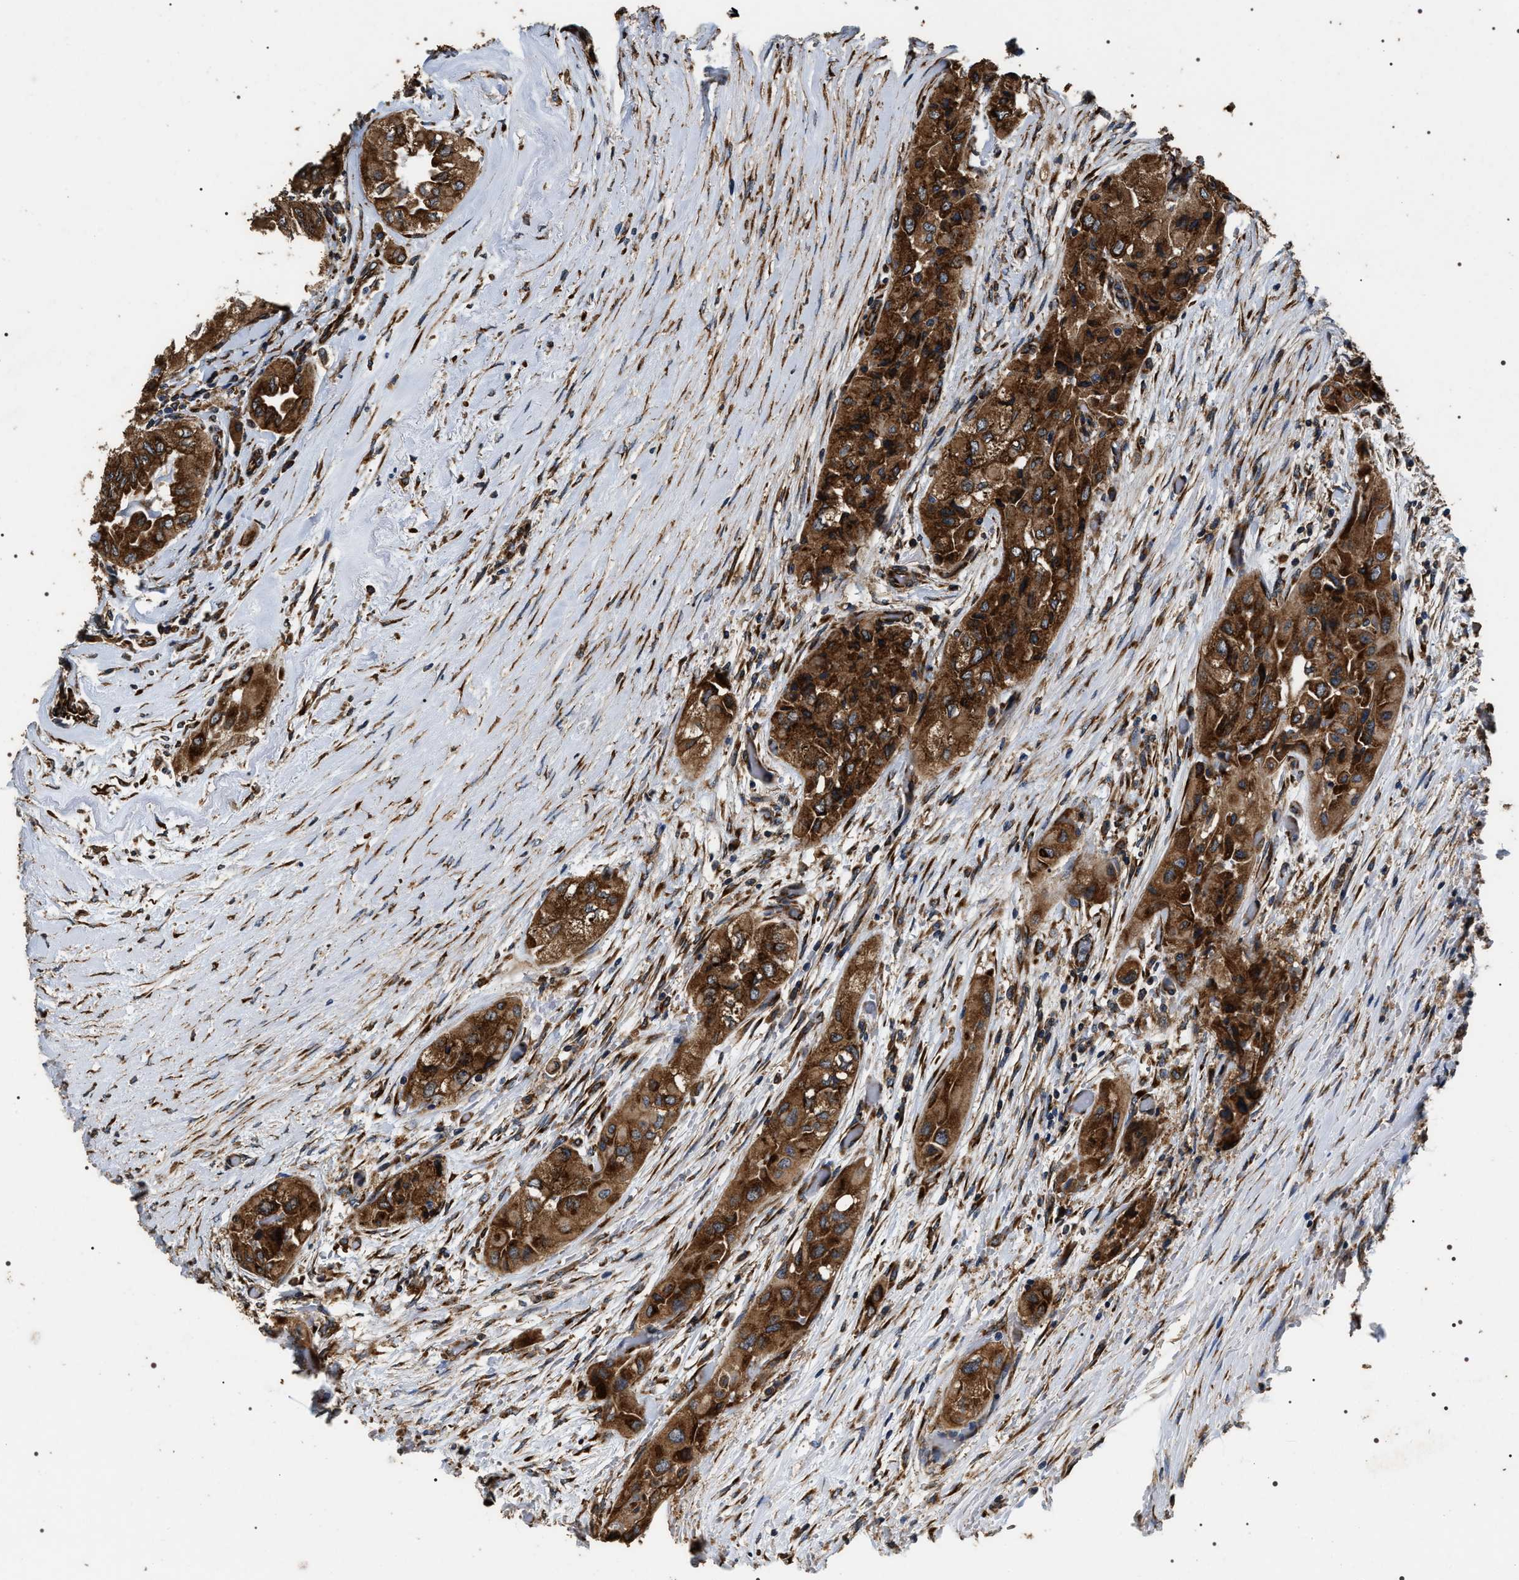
{"staining": {"intensity": "strong", "quantity": ">75%", "location": "cytoplasmic/membranous"}, "tissue": "thyroid cancer", "cell_type": "Tumor cells", "image_type": "cancer", "snomed": [{"axis": "morphology", "description": "Papillary adenocarcinoma, NOS"}, {"axis": "topography", "description": "Thyroid gland"}], "caption": "Papillary adenocarcinoma (thyroid) stained with a brown dye displays strong cytoplasmic/membranous positive expression in about >75% of tumor cells.", "gene": "KTN1", "patient": {"sex": "female", "age": 59}}